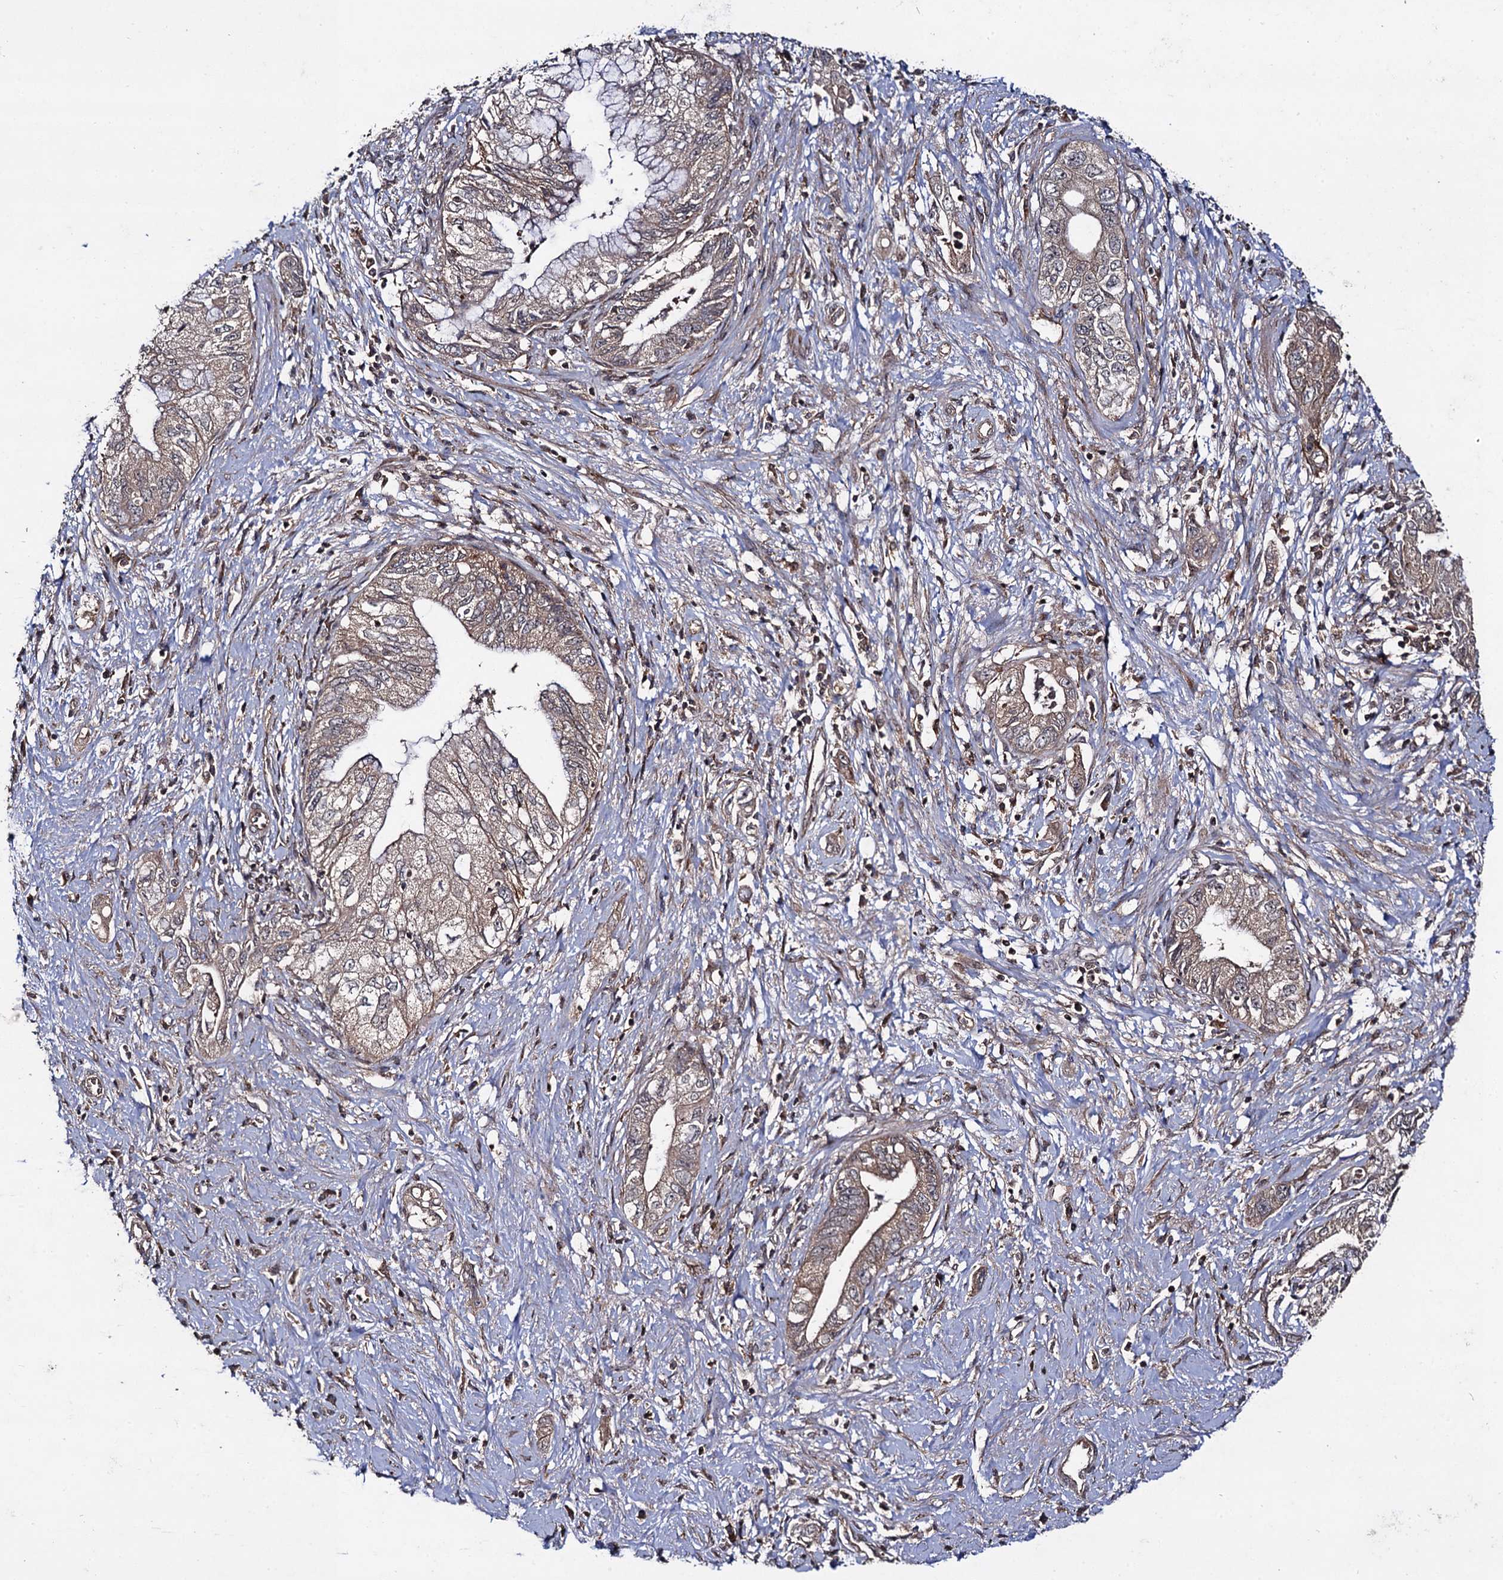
{"staining": {"intensity": "moderate", "quantity": ">75%", "location": "cytoplasmic/membranous"}, "tissue": "pancreatic cancer", "cell_type": "Tumor cells", "image_type": "cancer", "snomed": [{"axis": "morphology", "description": "Adenocarcinoma, NOS"}, {"axis": "topography", "description": "Pancreas"}], "caption": "Protein staining exhibits moderate cytoplasmic/membranous positivity in about >75% of tumor cells in adenocarcinoma (pancreatic).", "gene": "KXD1", "patient": {"sex": "female", "age": 73}}